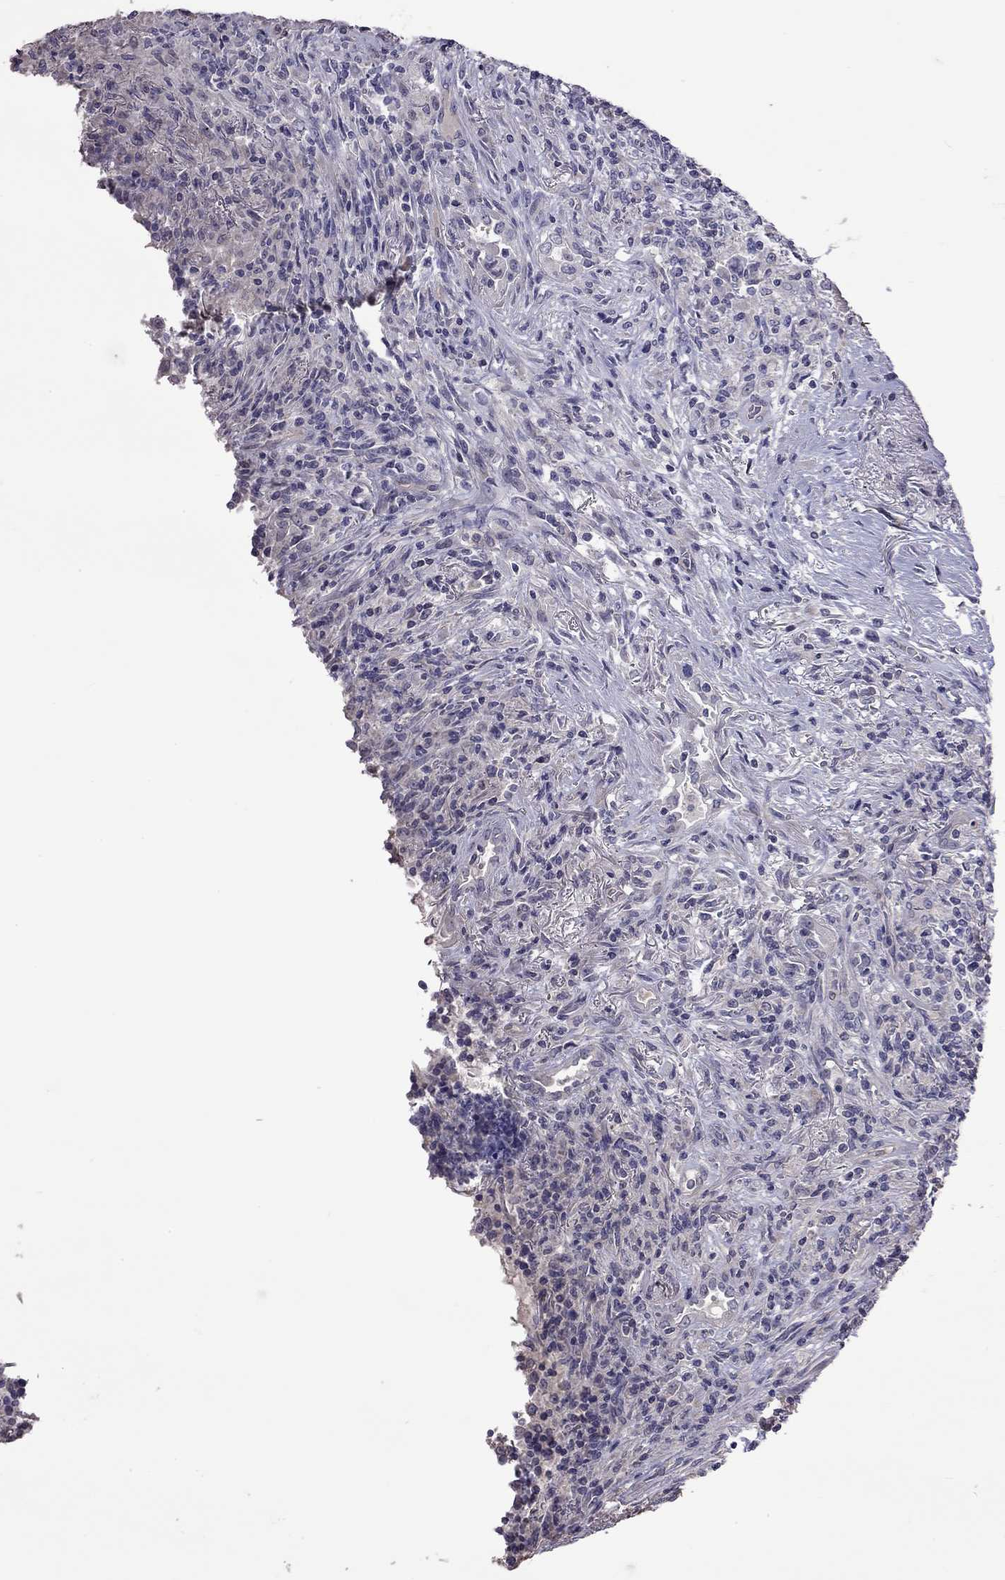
{"staining": {"intensity": "negative", "quantity": "none", "location": "none"}, "tissue": "lymphoma", "cell_type": "Tumor cells", "image_type": "cancer", "snomed": [{"axis": "morphology", "description": "Malignant lymphoma, non-Hodgkin's type, High grade"}, {"axis": "topography", "description": "Lung"}], "caption": "Image shows no significant protein staining in tumor cells of malignant lymphoma, non-Hodgkin's type (high-grade).", "gene": "FEZ1", "patient": {"sex": "male", "age": 79}}